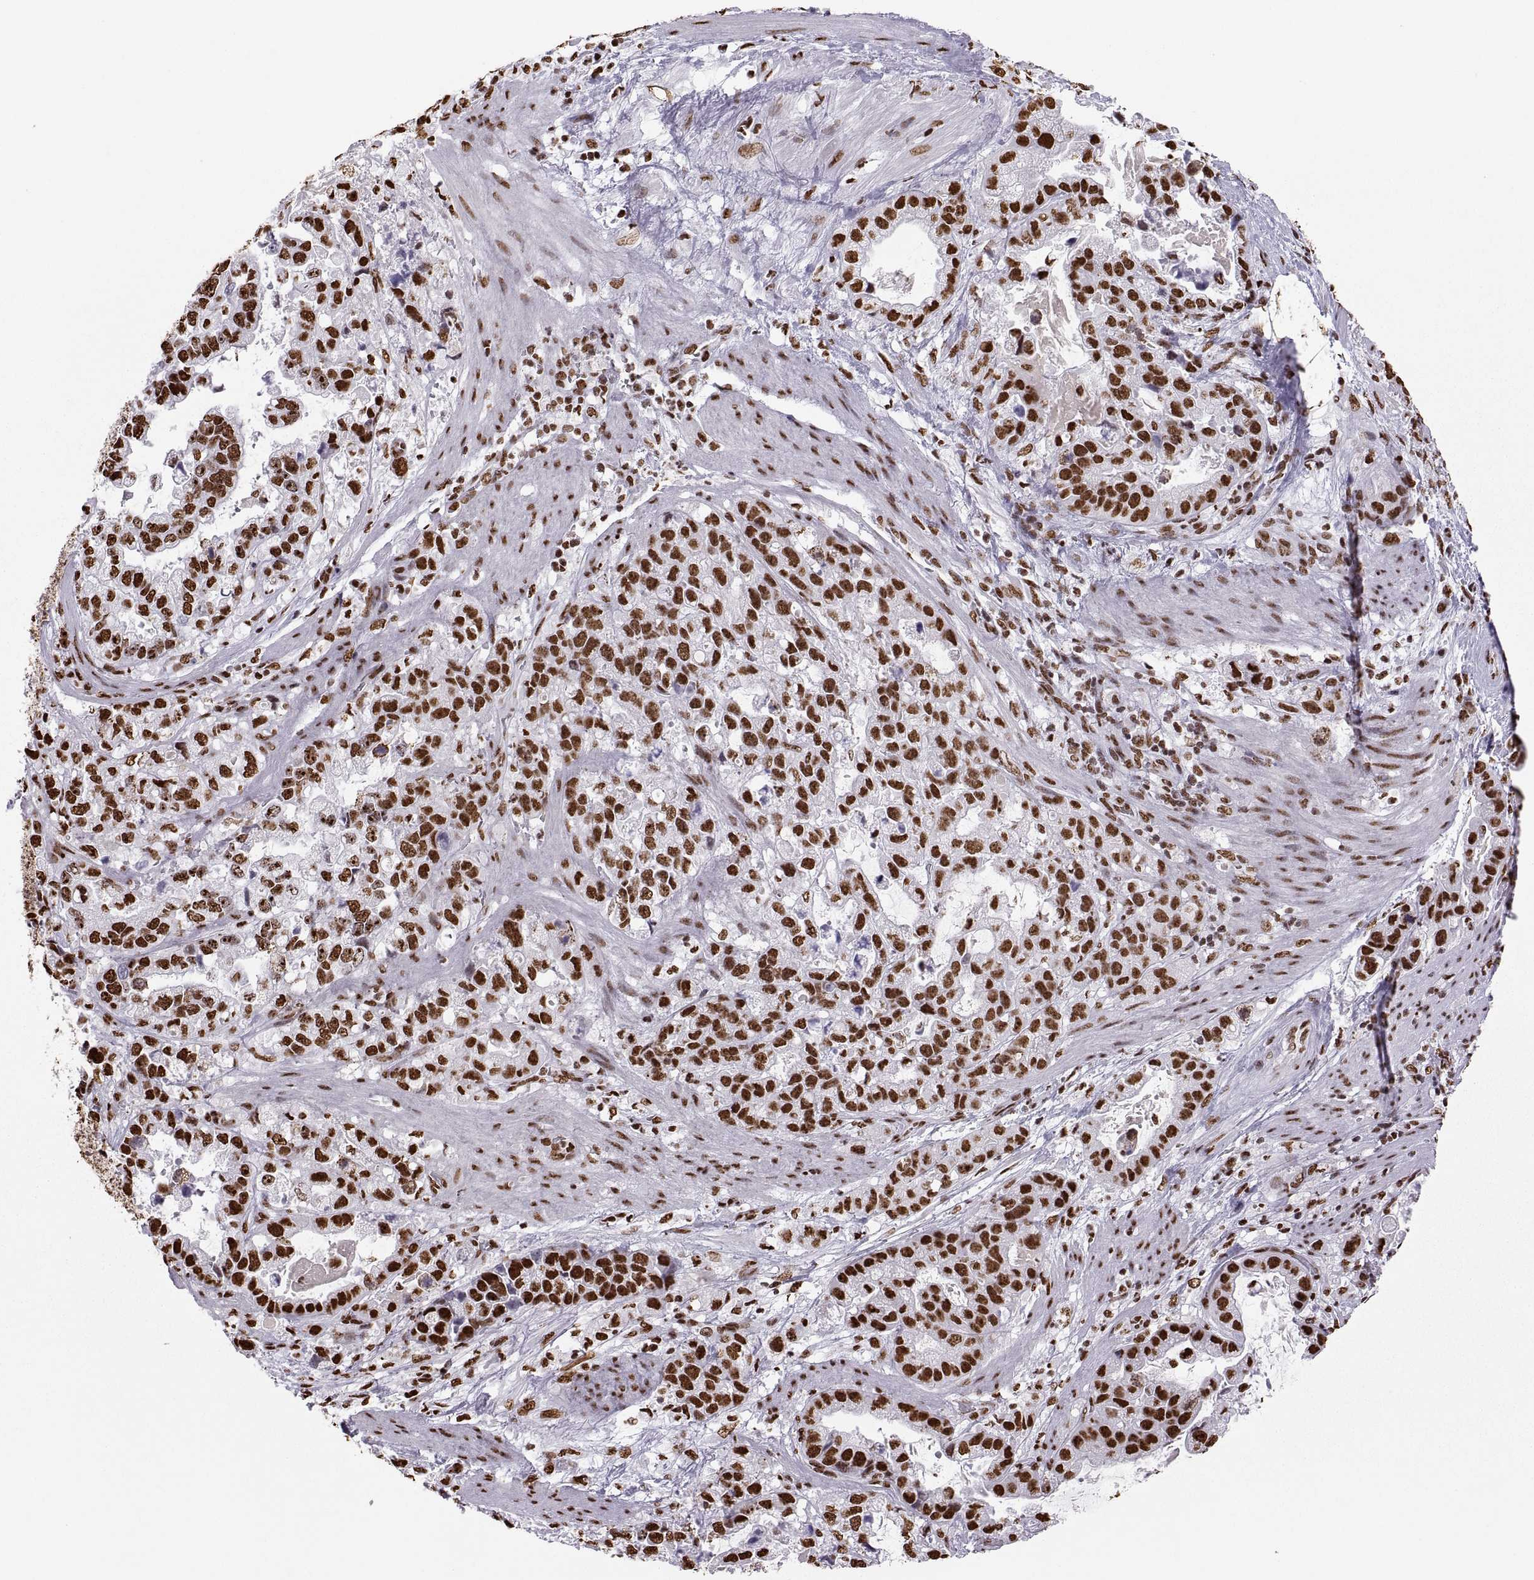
{"staining": {"intensity": "strong", "quantity": ">75%", "location": "nuclear"}, "tissue": "stomach cancer", "cell_type": "Tumor cells", "image_type": "cancer", "snomed": [{"axis": "morphology", "description": "Adenocarcinoma, NOS"}, {"axis": "topography", "description": "Stomach"}], "caption": "Stomach cancer (adenocarcinoma) stained for a protein reveals strong nuclear positivity in tumor cells.", "gene": "SNAI1", "patient": {"sex": "male", "age": 59}}